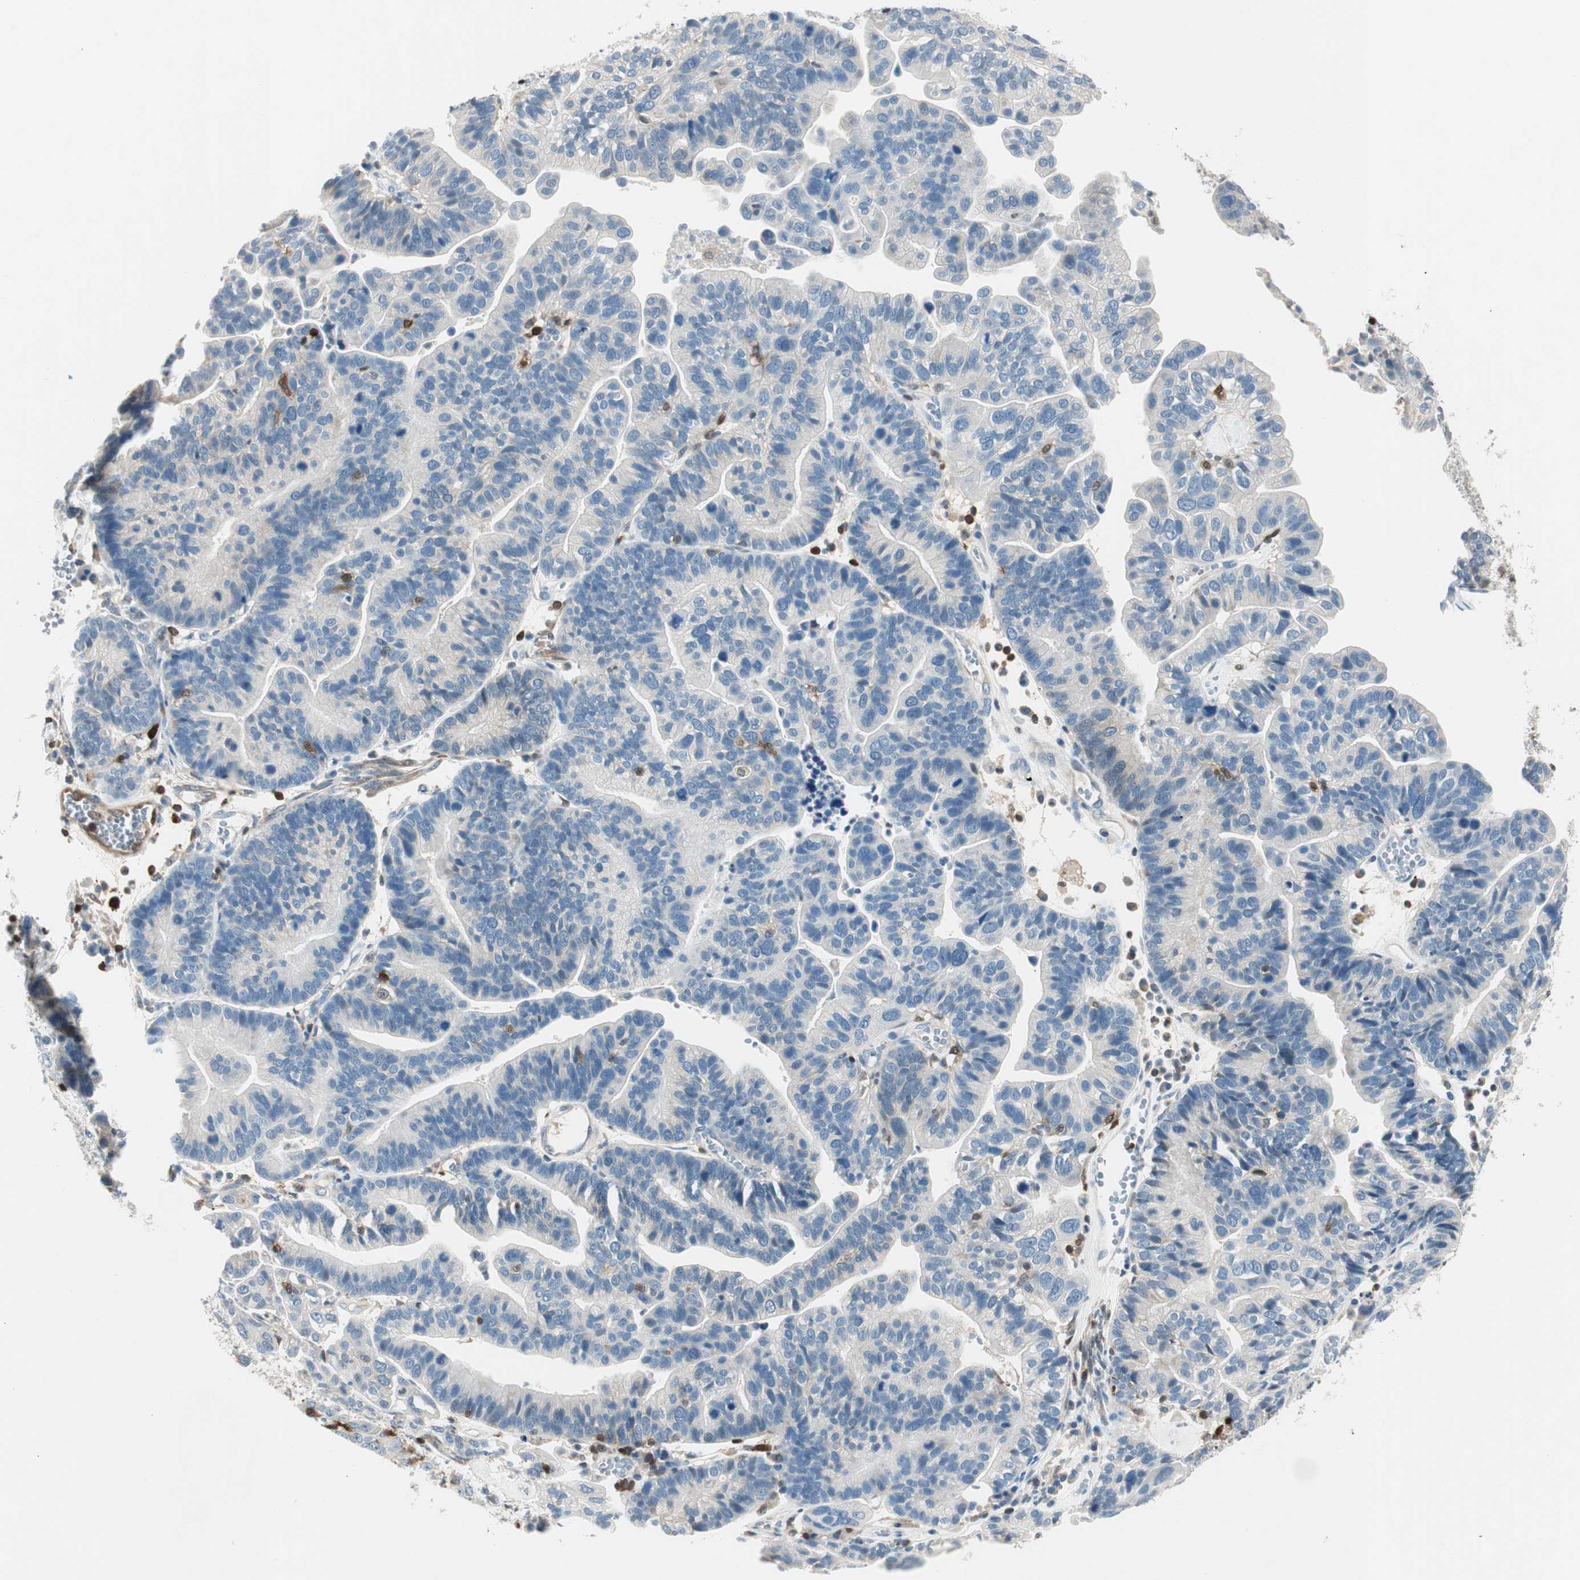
{"staining": {"intensity": "negative", "quantity": "none", "location": "none"}, "tissue": "ovarian cancer", "cell_type": "Tumor cells", "image_type": "cancer", "snomed": [{"axis": "morphology", "description": "Cystadenocarcinoma, serous, NOS"}, {"axis": "topography", "description": "Ovary"}], "caption": "The immunohistochemistry (IHC) histopathology image has no significant positivity in tumor cells of ovarian cancer tissue.", "gene": "COTL1", "patient": {"sex": "female", "age": 56}}